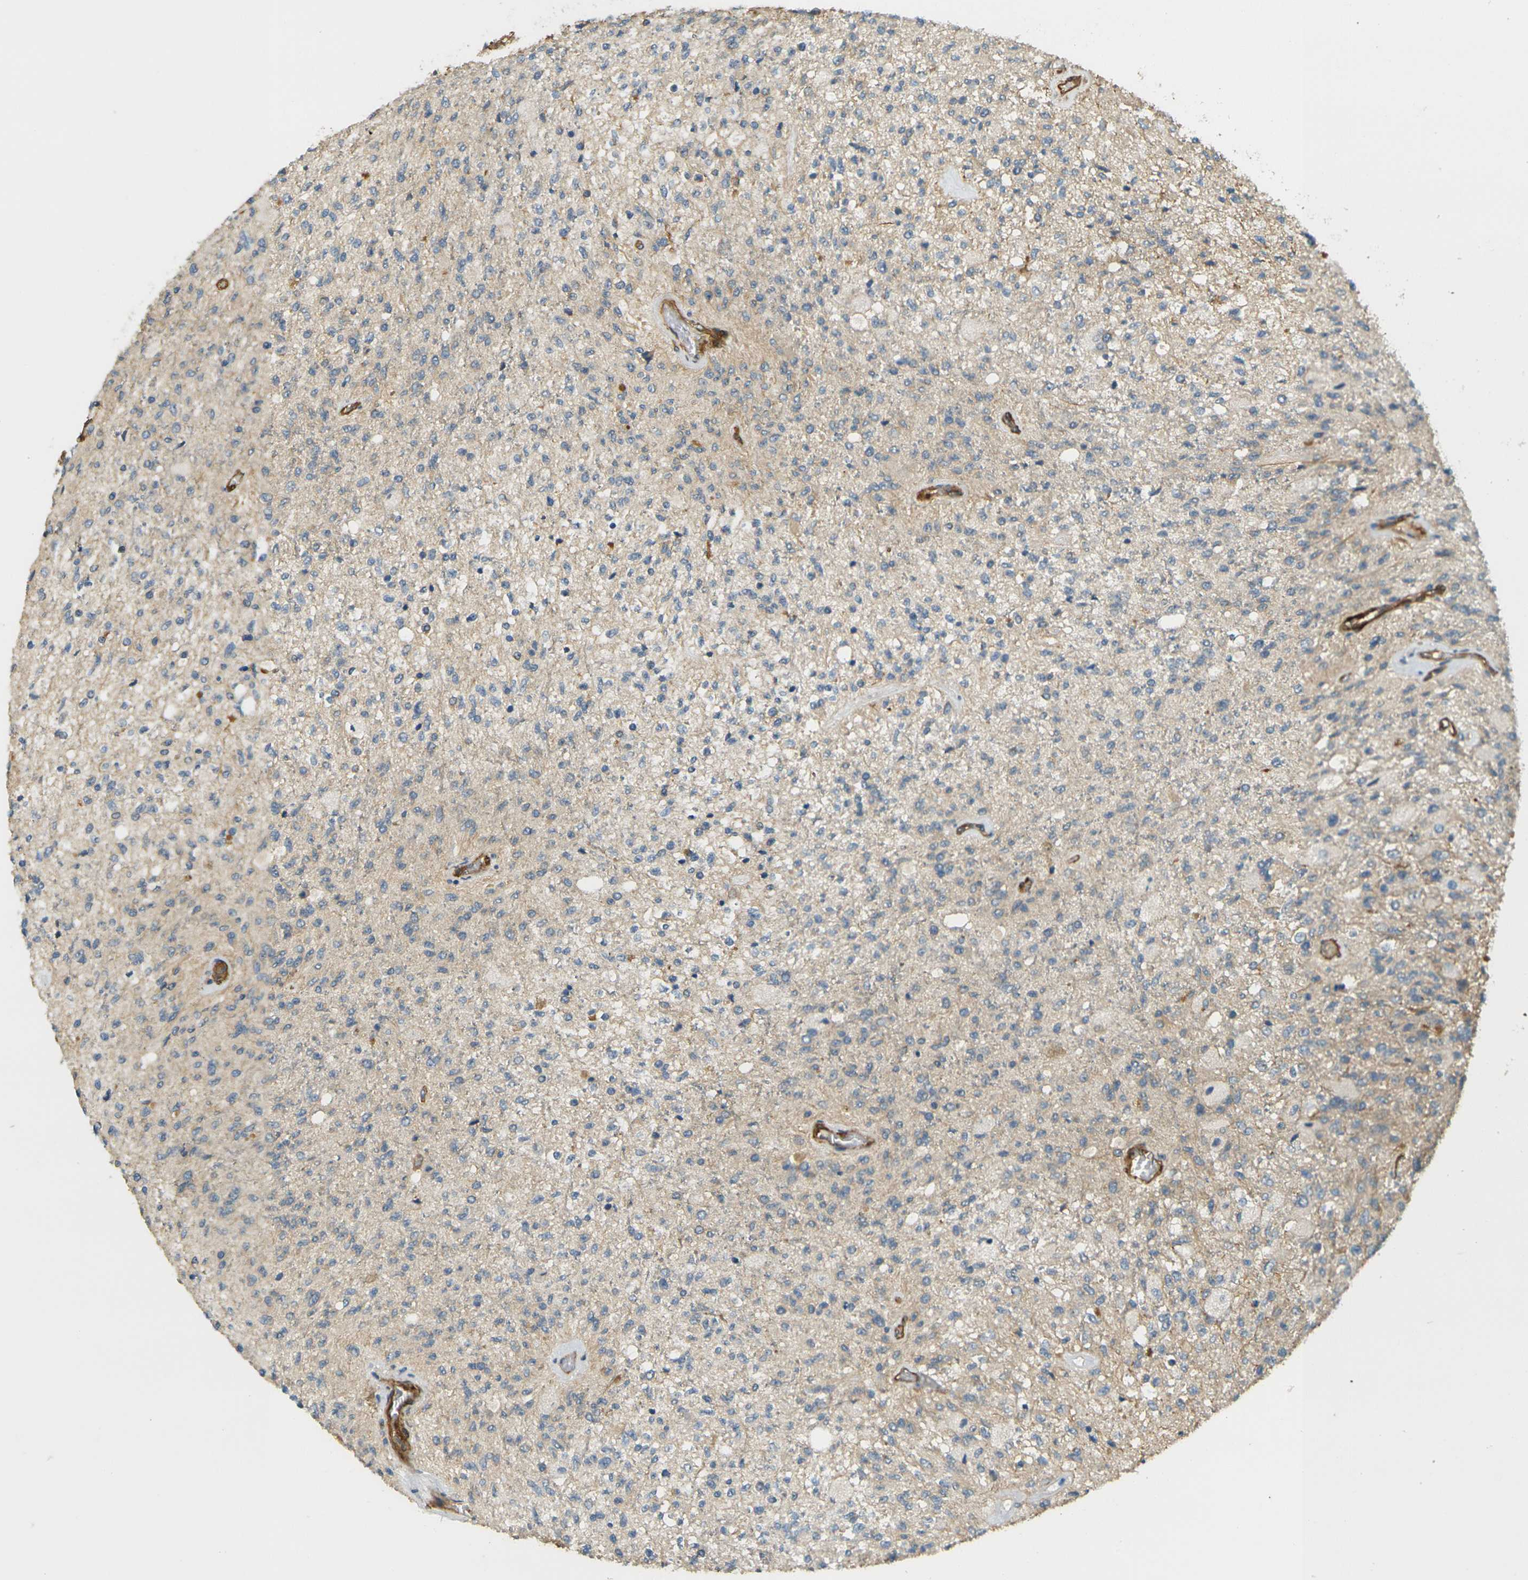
{"staining": {"intensity": "negative", "quantity": "none", "location": "none"}, "tissue": "glioma", "cell_type": "Tumor cells", "image_type": "cancer", "snomed": [{"axis": "morphology", "description": "Normal tissue, NOS"}, {"axis": "morphology", "description": "Glioma, malignant, High grade"}, {"axis": "topography", "description": "Cerebral cortex"}], "caption": "Human glioma stained for a protein using IHC reveals no staining in tumor cells.", "gene": "CYTH3", "patient": {"sex": "male", "age": 77}}